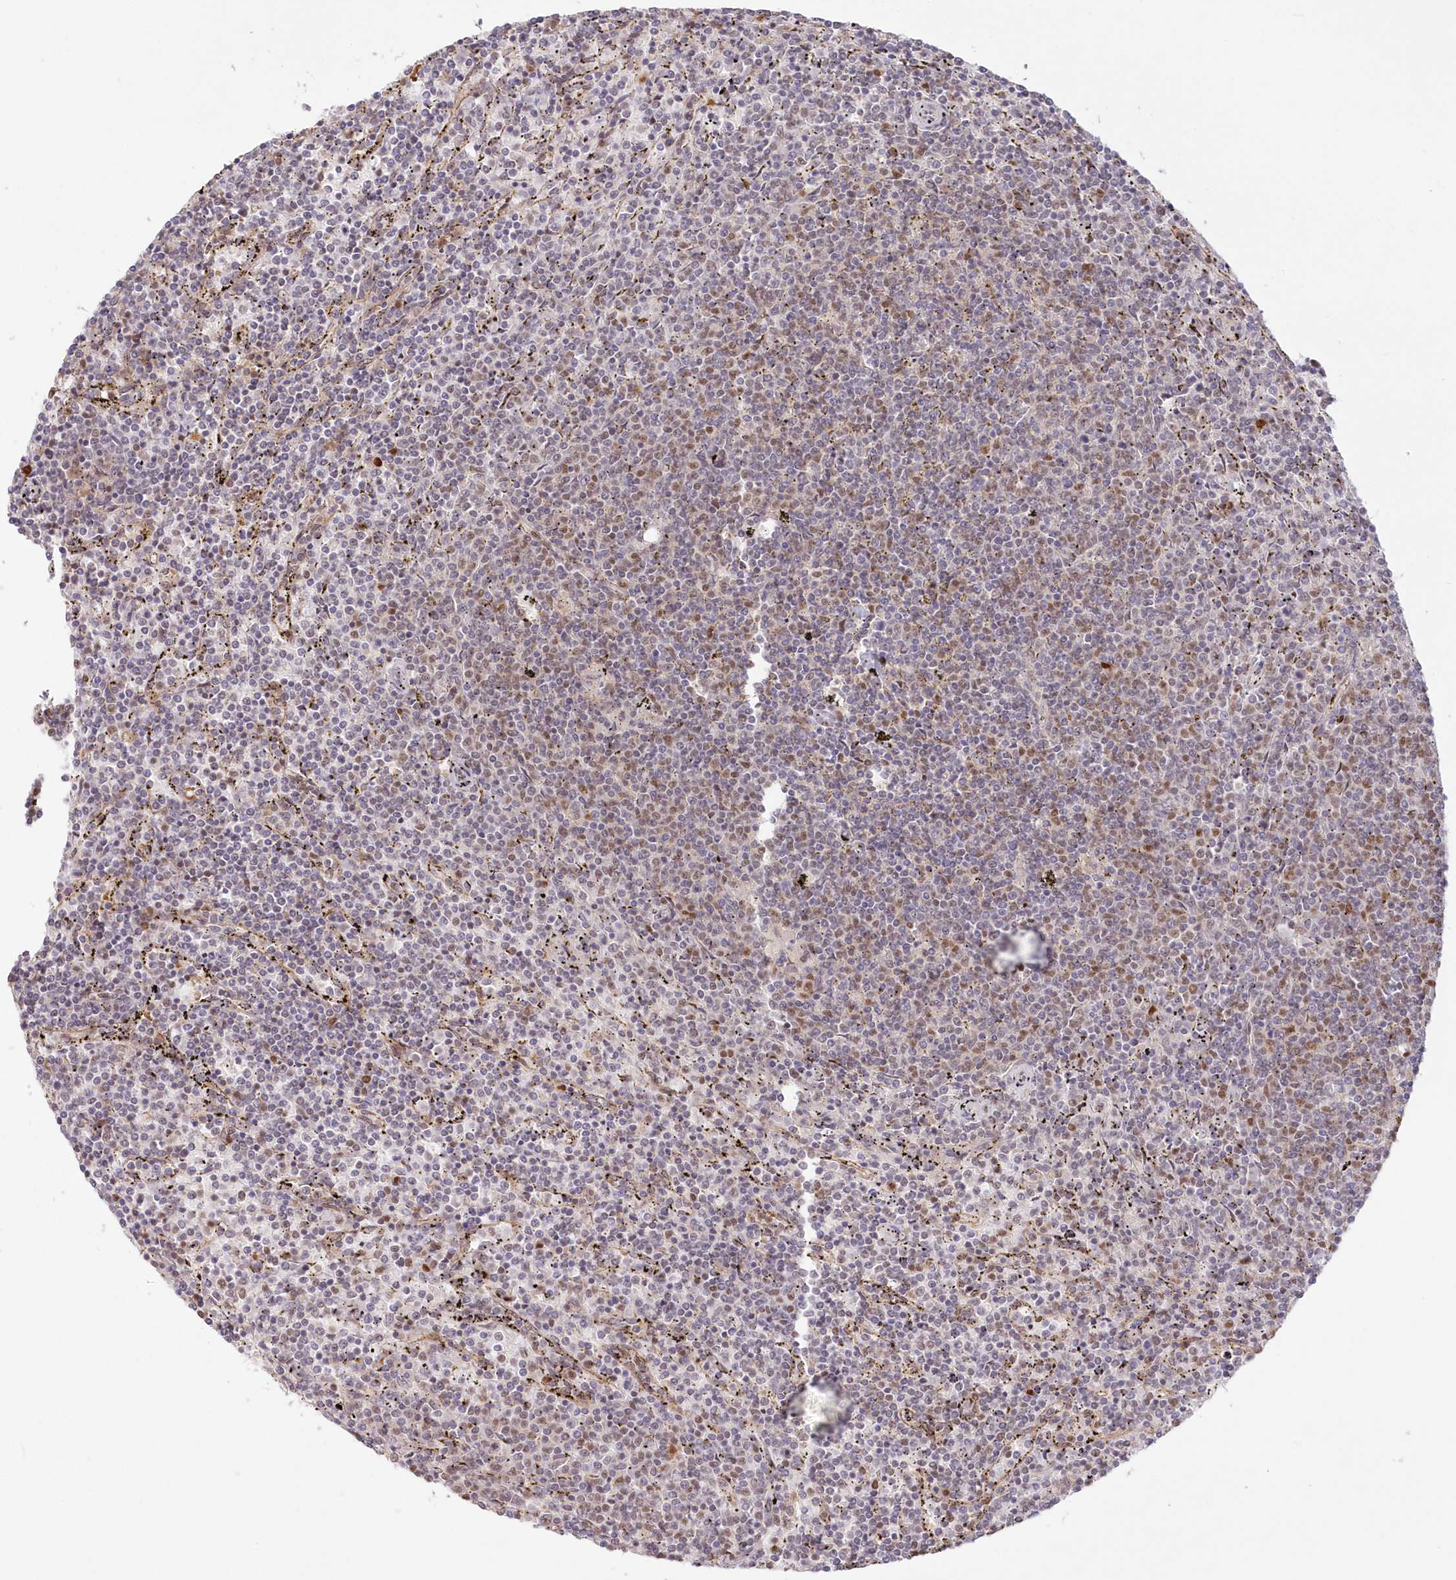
{"staining": {"intensity": "weak", "quantity": "<25%", "location": "nuclear"}, "tissue": "lymphoma", "cell_type": "Tumor cells", "image_type": "cancer", "snomed": [{"axis": "morphology", "description": "Malignant lymphoma, non-Hodgkin's type, Low grade"}, {"axis": "topography", "description": "Spleen"}], "caption": "Immunohistochemistry (IHC) of malignant lymphoma, non-Hodgkin's type (low-grade) exhibits no staining in tumor cells. (DAB immunohistochemistry (IHC) with hematoxylin counter stain).", "gene": "POLR2B", "patient": {"sex": "female", "age": 50}}